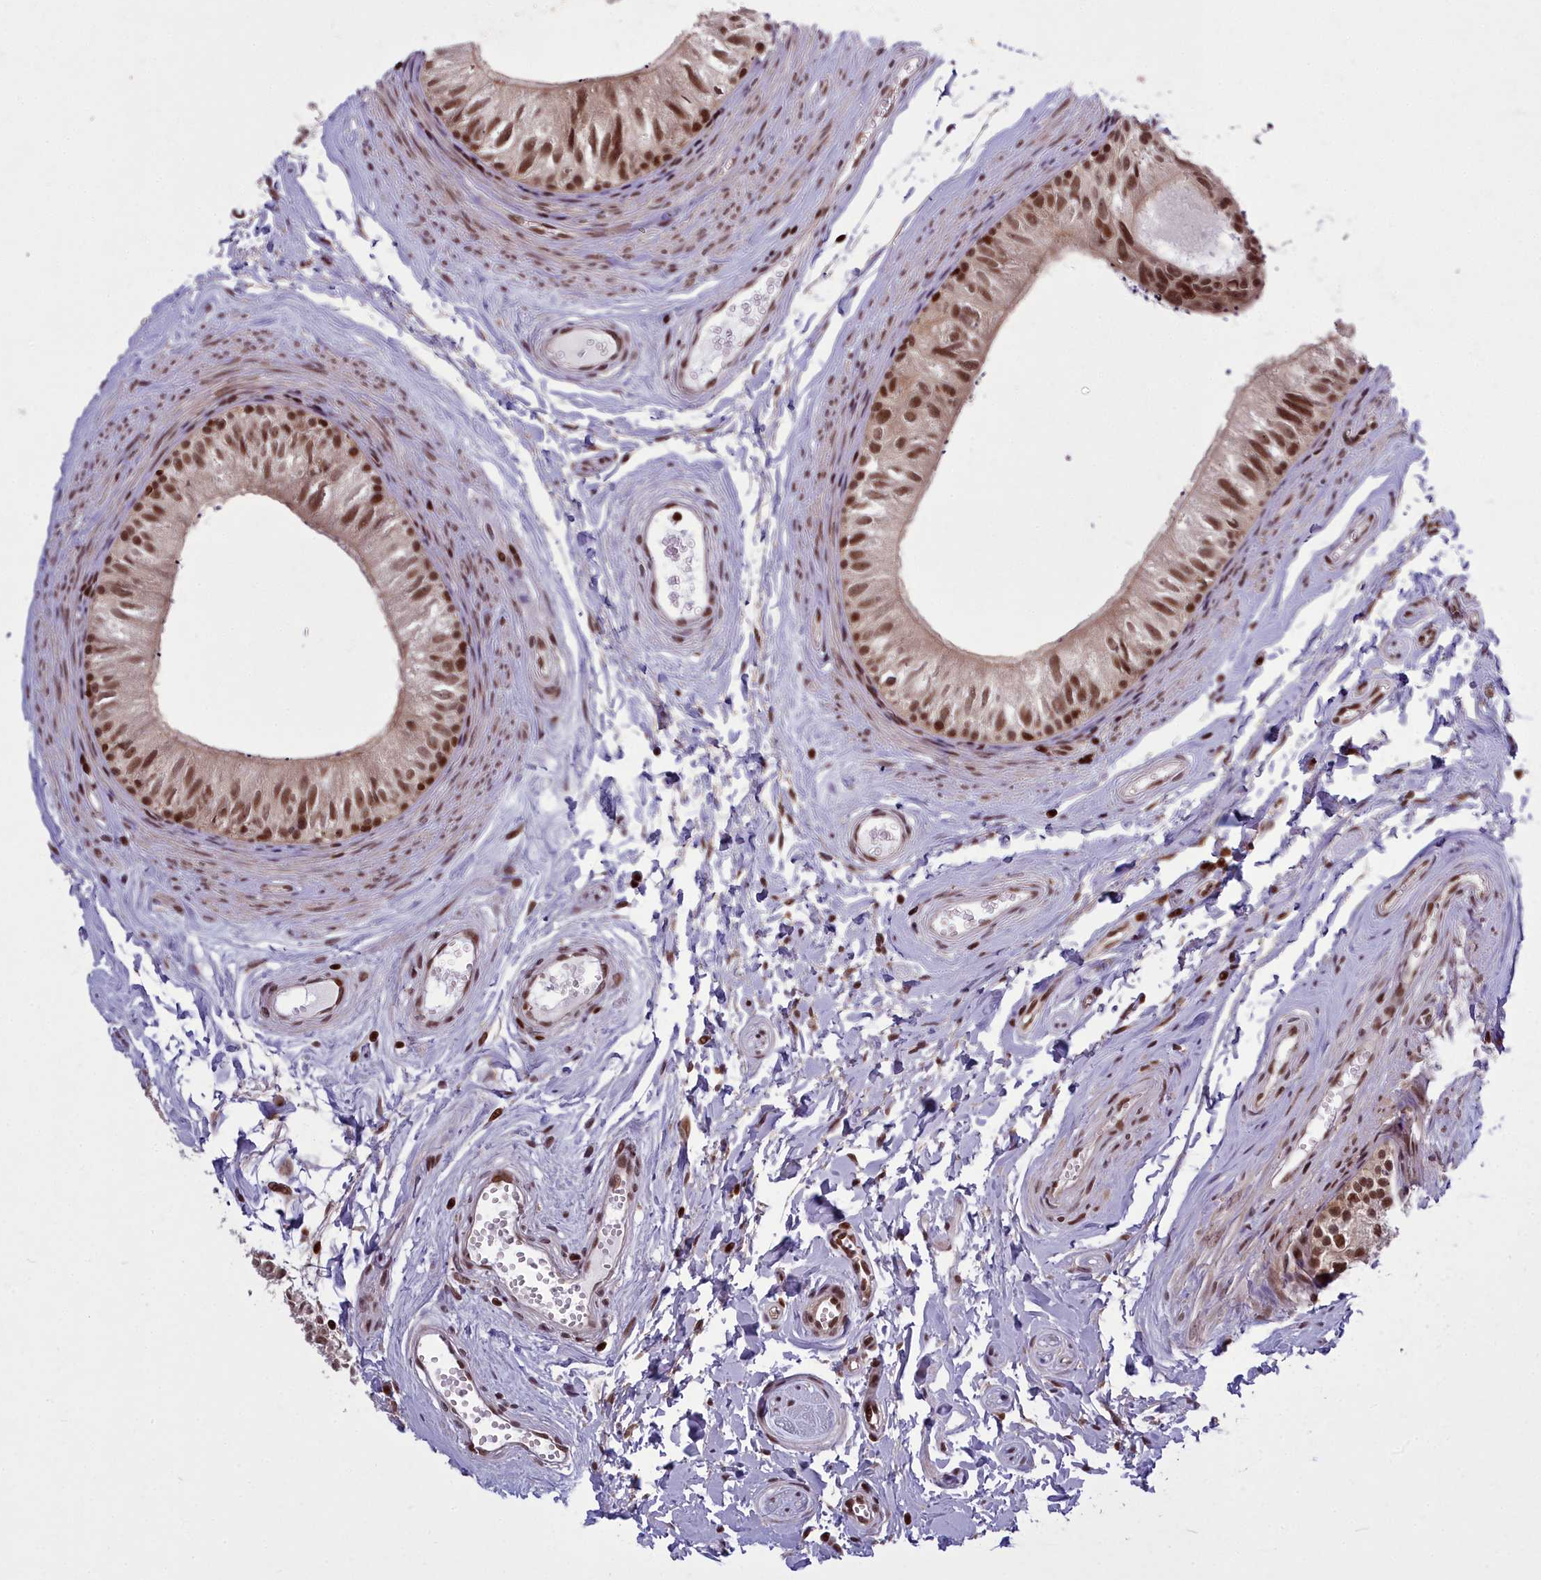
{"staining": {"intensity": "strong", "quantity": ">75%", "location": "nuclear"}, "tissue": "epididymis", "cell_type": "Glandular cells", "image_type": "normal", "snomed": [{"axis": "morphology", "description": "Normal tissue, NOS"}, {"axis": "topography", "description": "Epididymis"}], "caption": "Protein analysis of normal epididymis exhibits strong nuclear positivity in approximately >75% of glandular cells.", "gene": "GMEB1", "patient": {"sex": "male", "age": 56}}